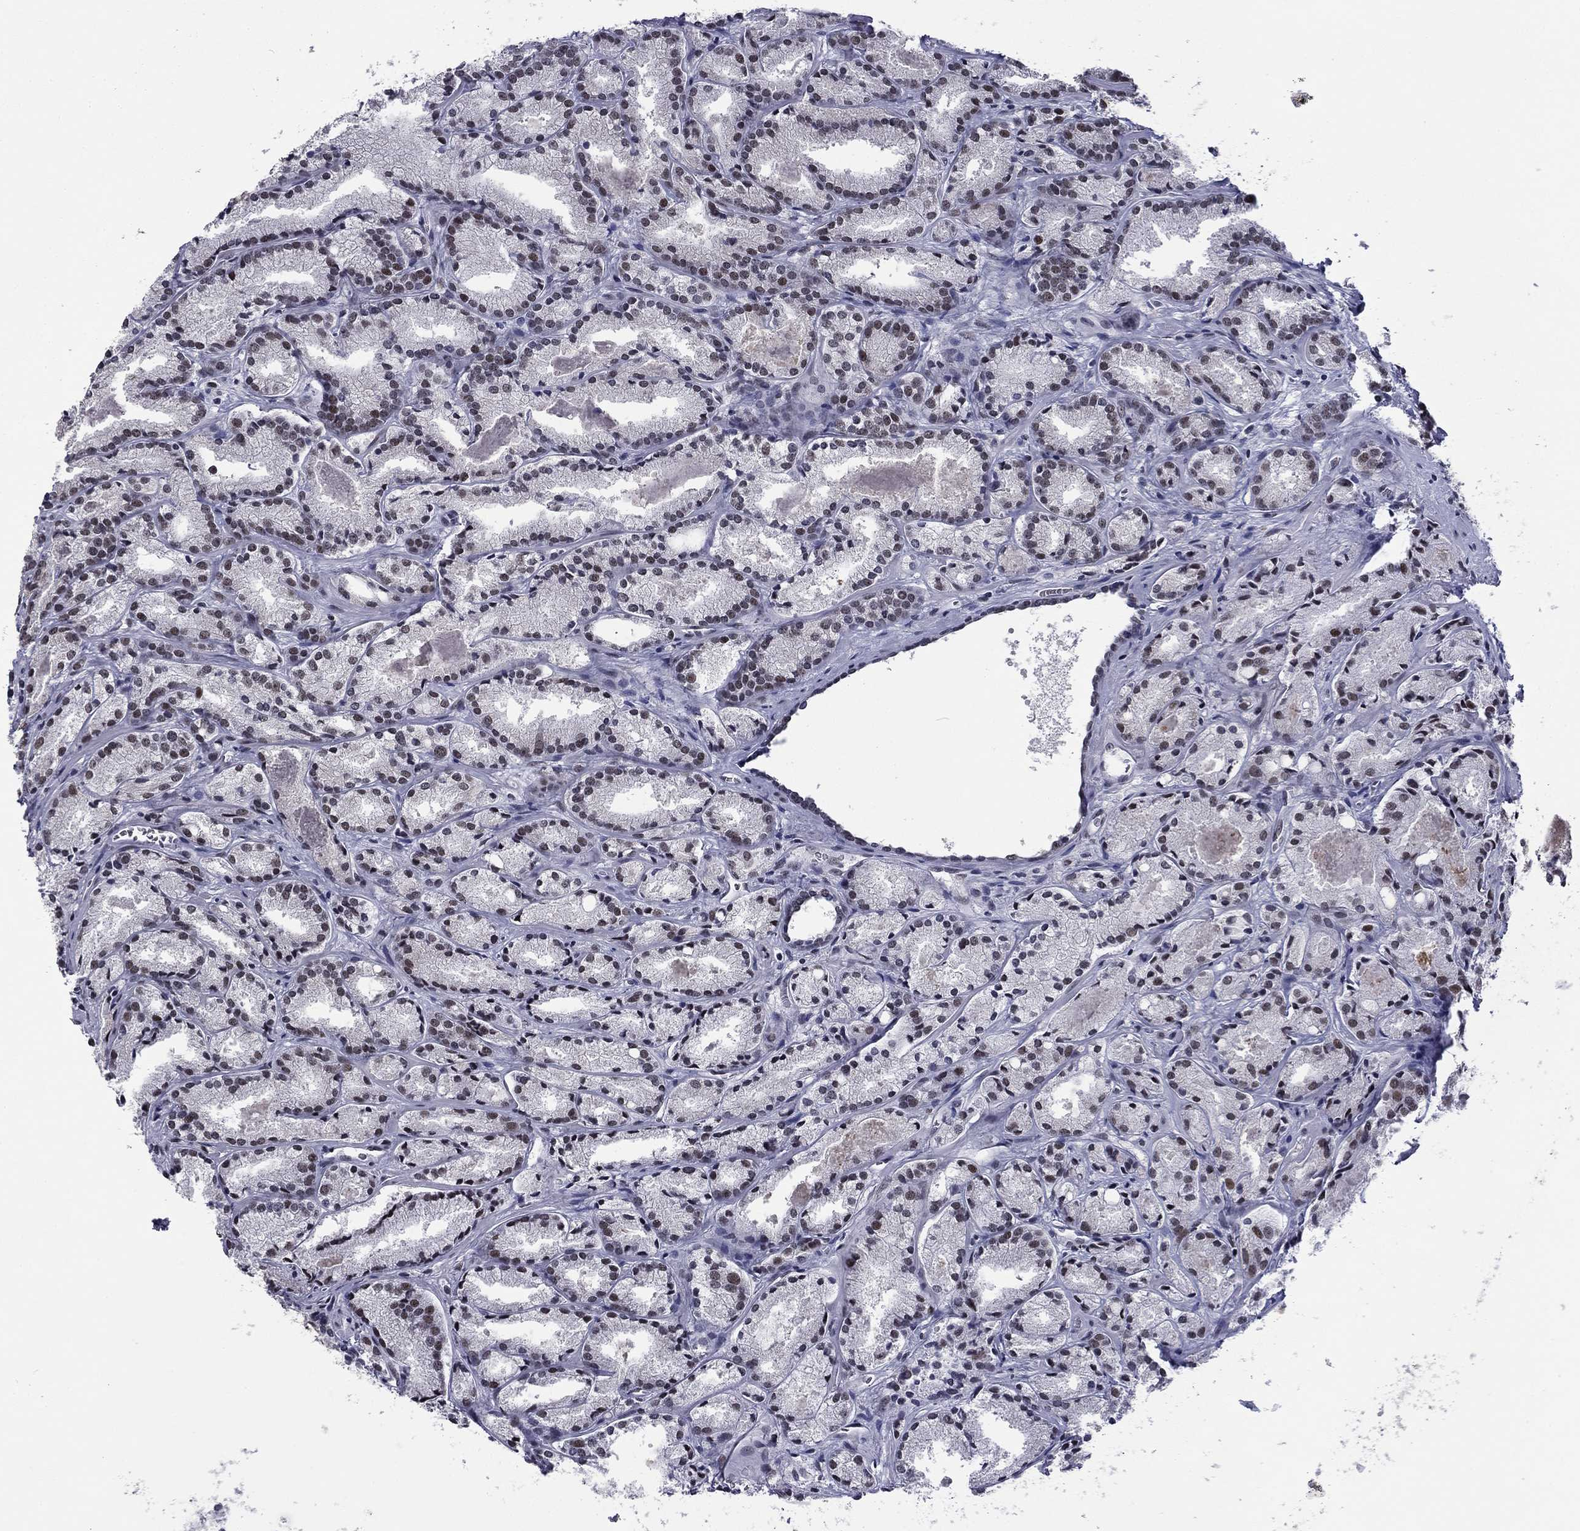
{"staining": {"intensity": "weak", "quantity": "25%-75%", "location": "nuclear"}, "tissue": "prostate cancer", "cell_type": "Tumor cells", "image_type": "cancer", "snomed": [{"axis": "morphology", "description": "Adenocarcinoma, NOS"}, {"axis": "morphology", "description": "Adenocarcinoma, High grade"}, {"axis": "topography", "description": "Prostate"}], "caption": "An immunohistochemistry image of neoplastic tissue is shown. Protein staining in brown labels weak nuclear positivity in prostate cancer (adenocarcinoma) within tumor cells. (brown staining indicates protein expression, while blue staining denotes nuclei).", "gene": "ETV5", "patient": {"sex": "male", "age": 70}}